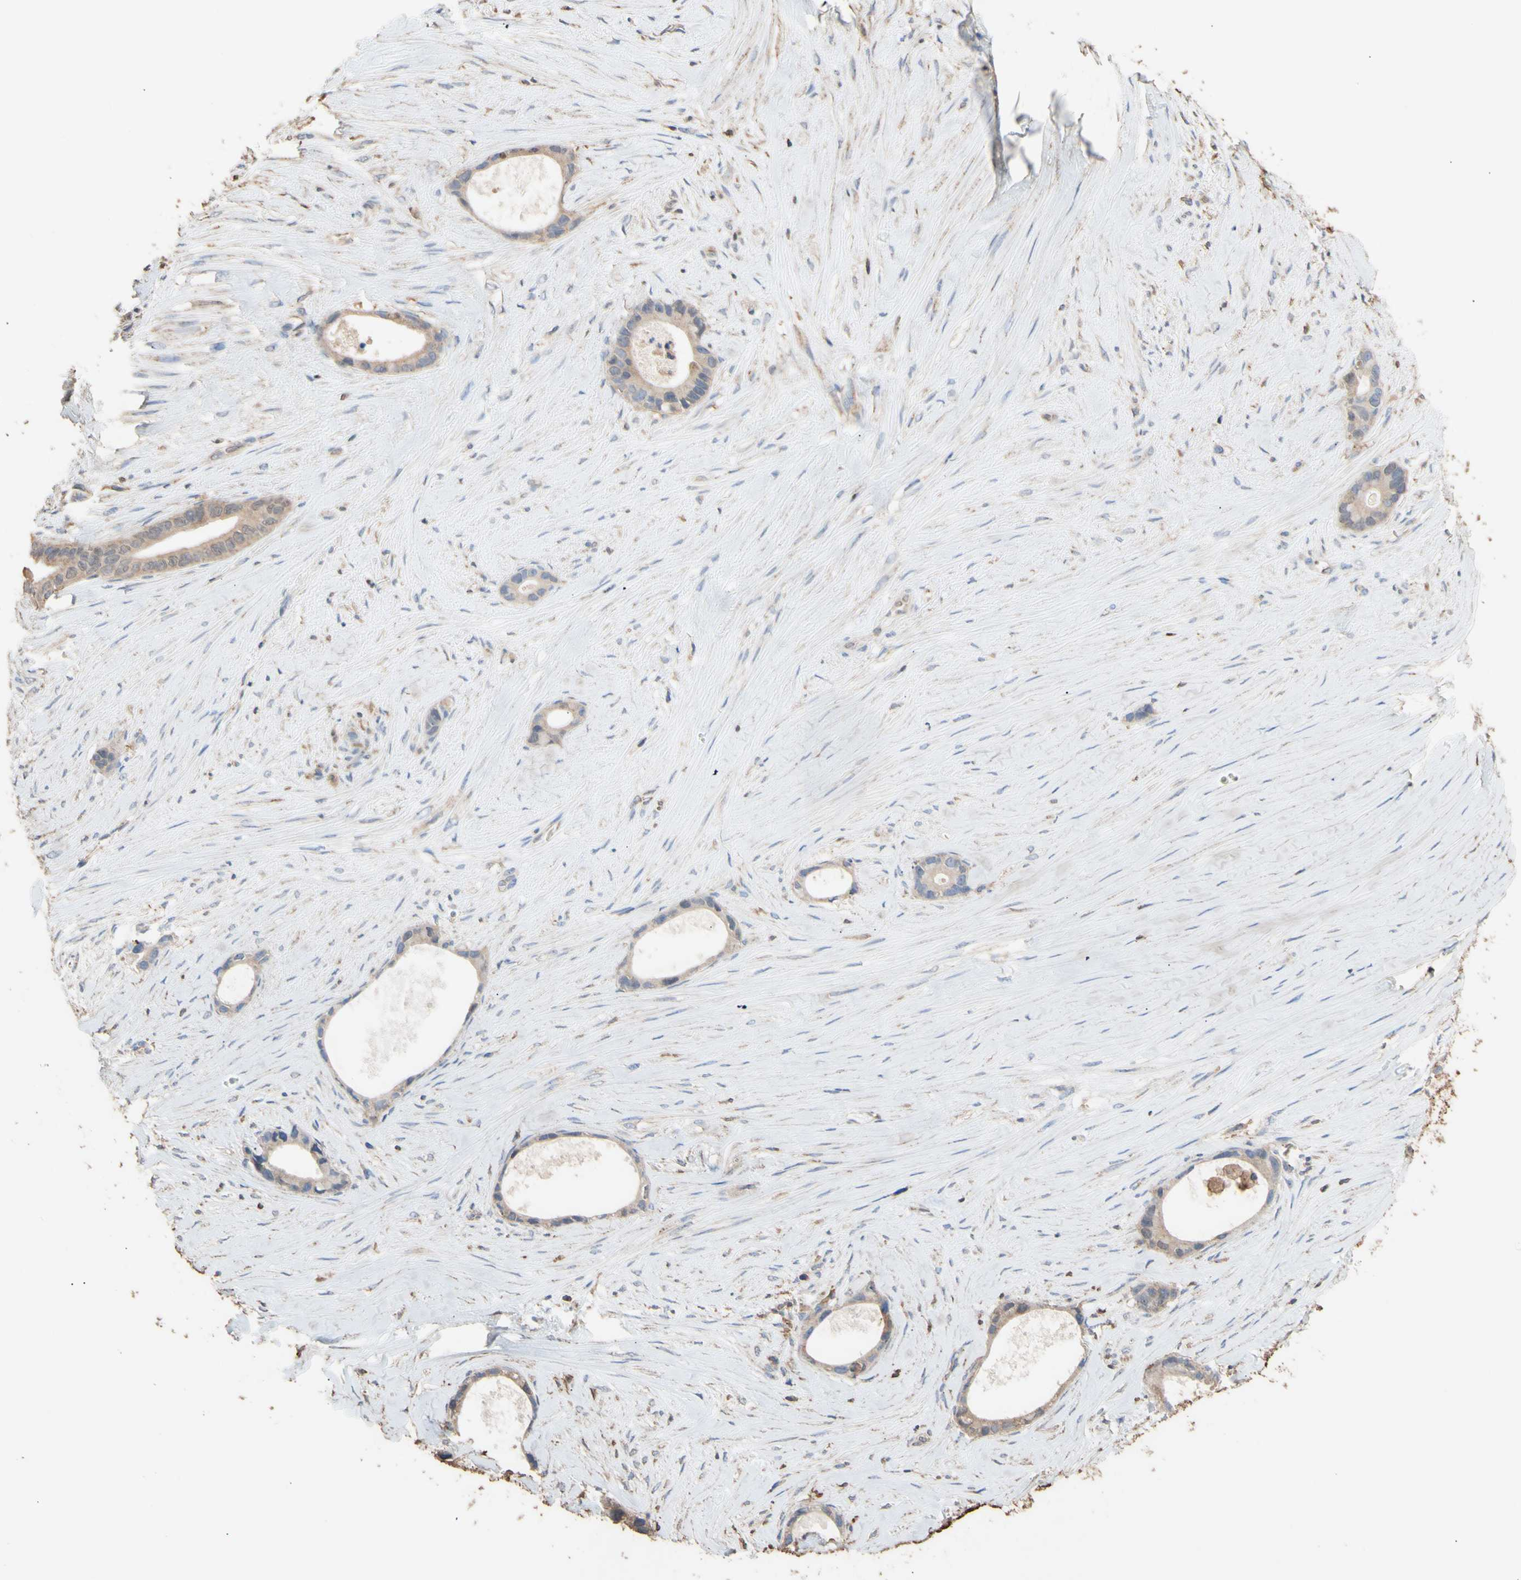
{"staining": {"intensity": "weak", "quantity": ">75%", "location": "cytoplasmic/membranous"}, "tissue": "liver cancer", "cell_type": "Tumor cells", "image_type": "cancer", "snomed": [{"axis": "morphology", "description": "Cholangiocarcinoma"}, {"axis": "topography", "description": "Liver"}], "caption": "There is low levels of weak cytoplasmic/membranous positivity in tumor cells of cholangiocarcinoma (liver), as demonstrated by immunohistochemical staining (brown color).", "gene": "ALDH9A1", "patient": {"sex": "female", "age": 55}}